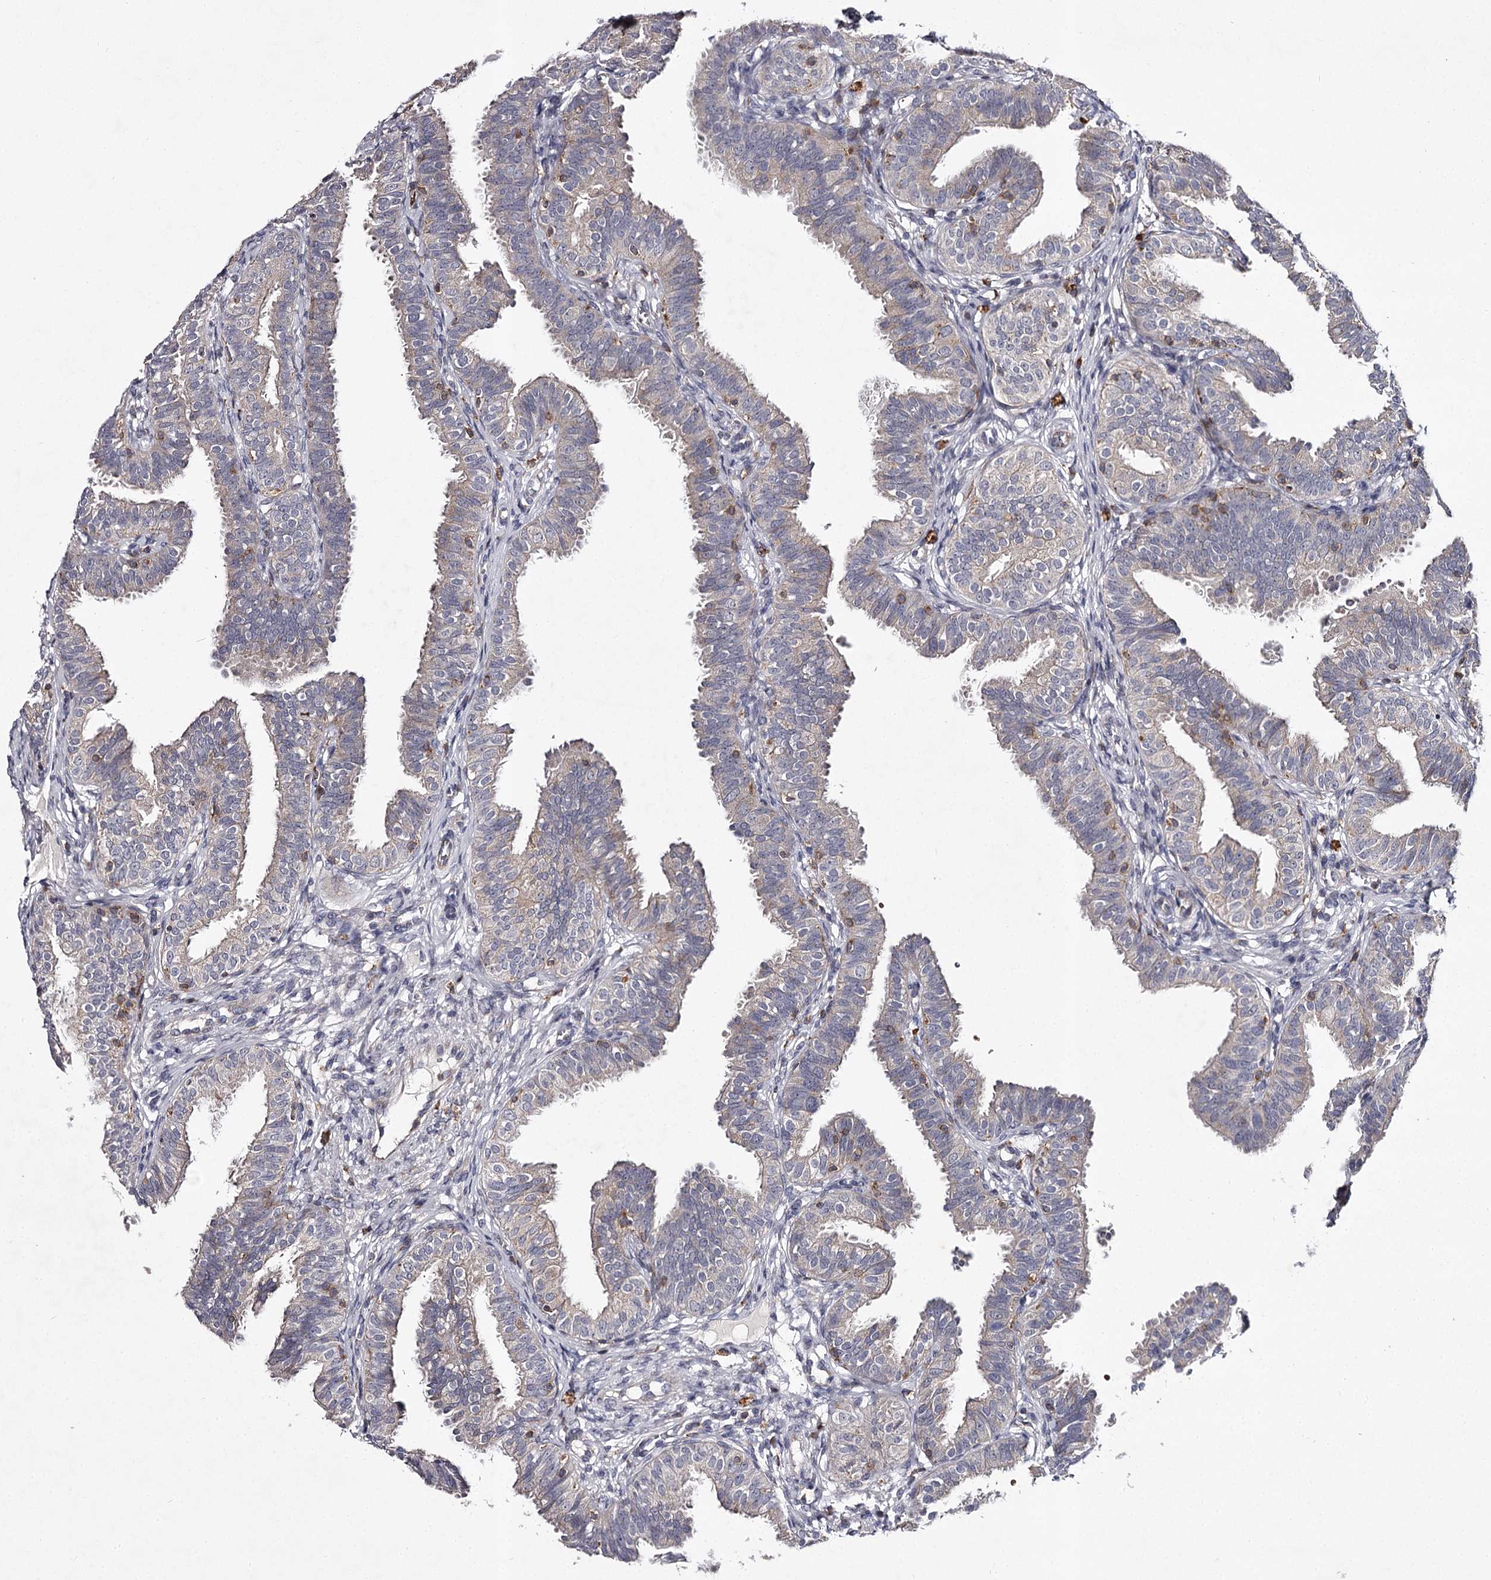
{"staining": {"intensity": "negative", "quantity": "none", "location": "none"}, "tissue": "fallopian tube", "cell_type": "Glandular cells", "image_type": "normal", "snomed": [{"axis": "morphology", "description": "Normal tissue, NOS"}, {"axis": "topography", "description": "Fallopian tube"}], "caption": "Benign fallopian tube was stained to show a protein in brown. There is no significant positivity in glandular cells. (DAB (3,3'-diaminobenzidine) IHC visualized using brightfield microscopy, high magnification).", "gene": "RASSF6", "patient": {"sex": "female", "age": 35}}